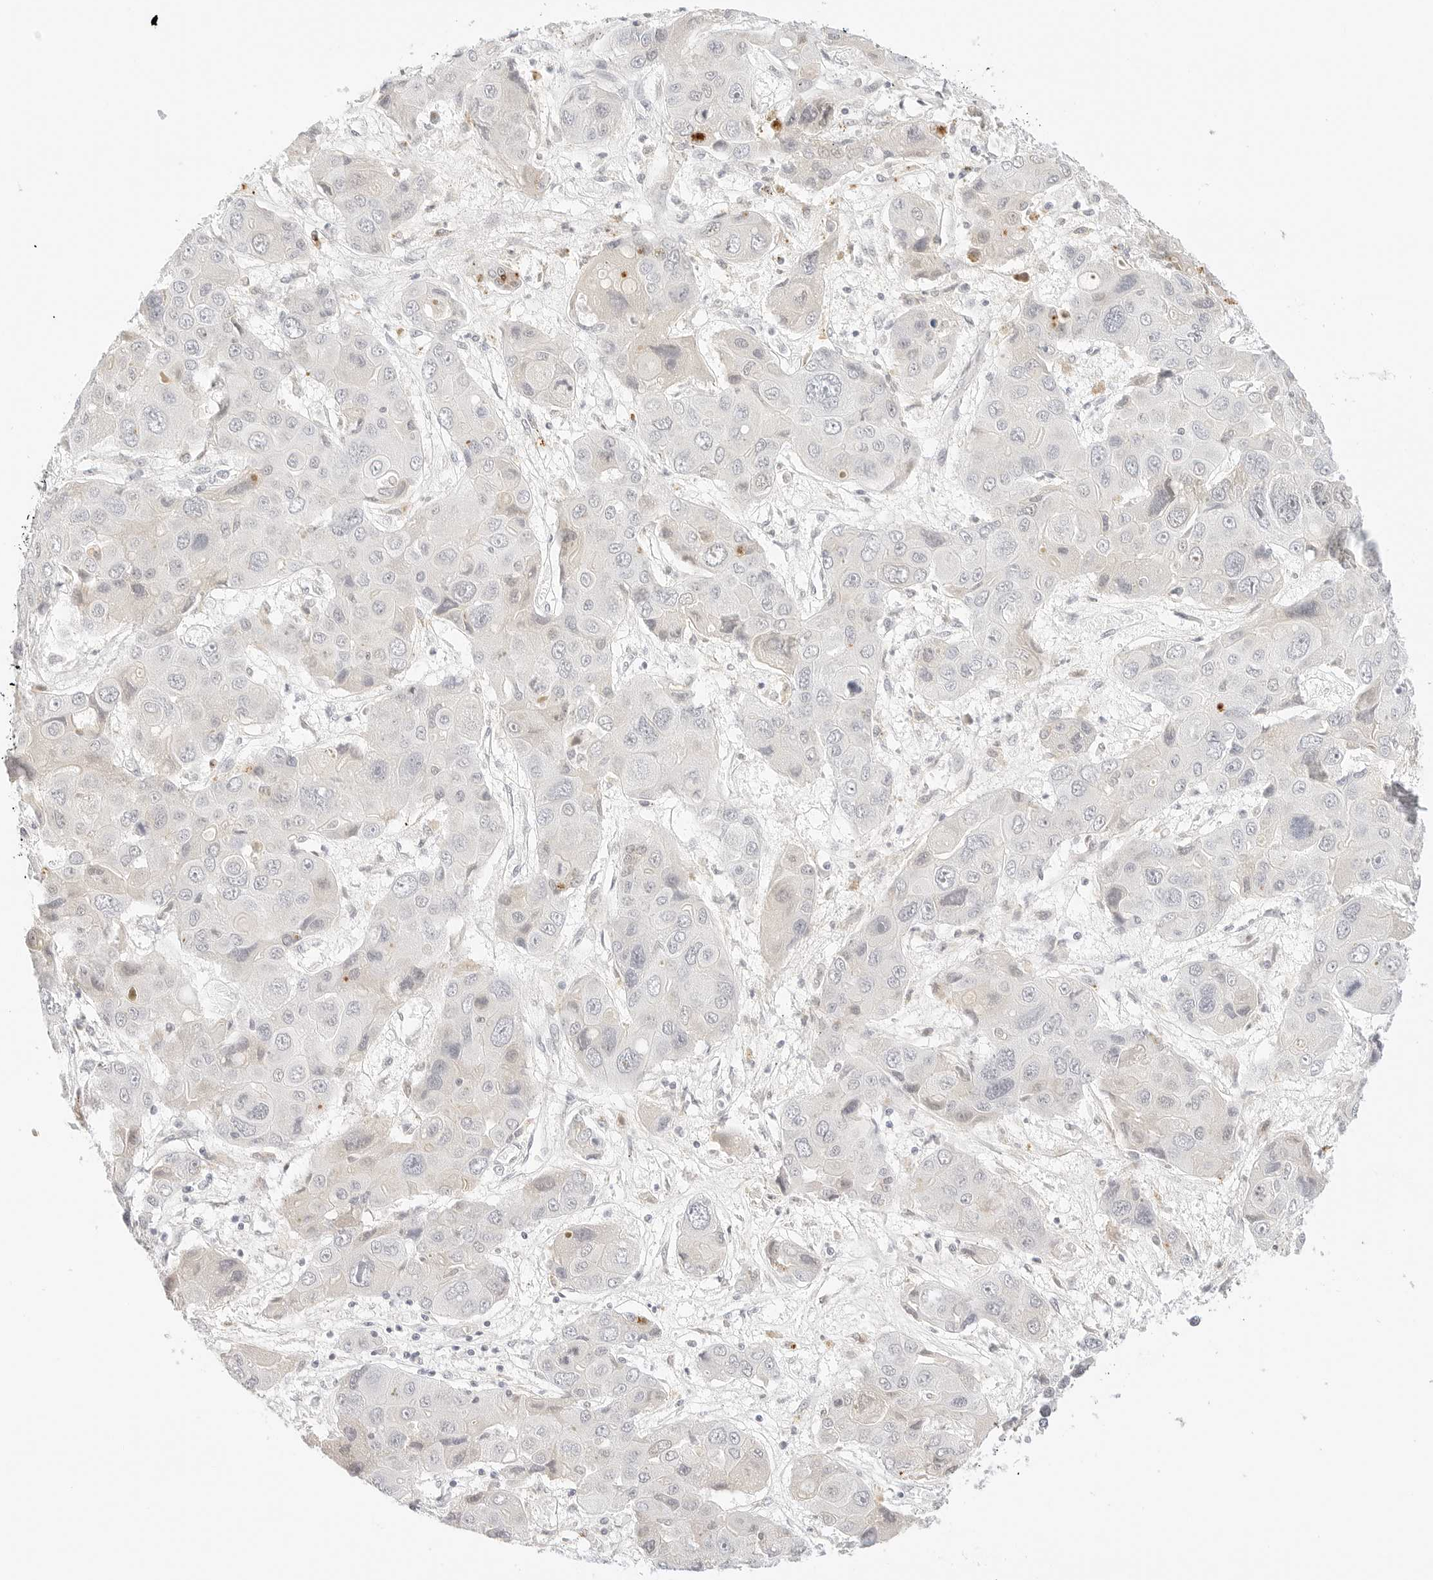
{"staining": {"intensity": "negative", "quantity": "none", "location": "none"}, "tissue": "liver cancer", "cell_type": "Tumor cells", "image_type": "cancer", "snomed": [{"axis": "morphology", "description": "Cholangiocarcinoma"}, {"axis": "topography", "description": "Liver"}], "caption": "An image of liver cholangiocarcinoma stained for a protein demonstrates no brown staining in tumor cells.", "gene": "XKR4", "patient": {"sex": "male", "age": 67}}